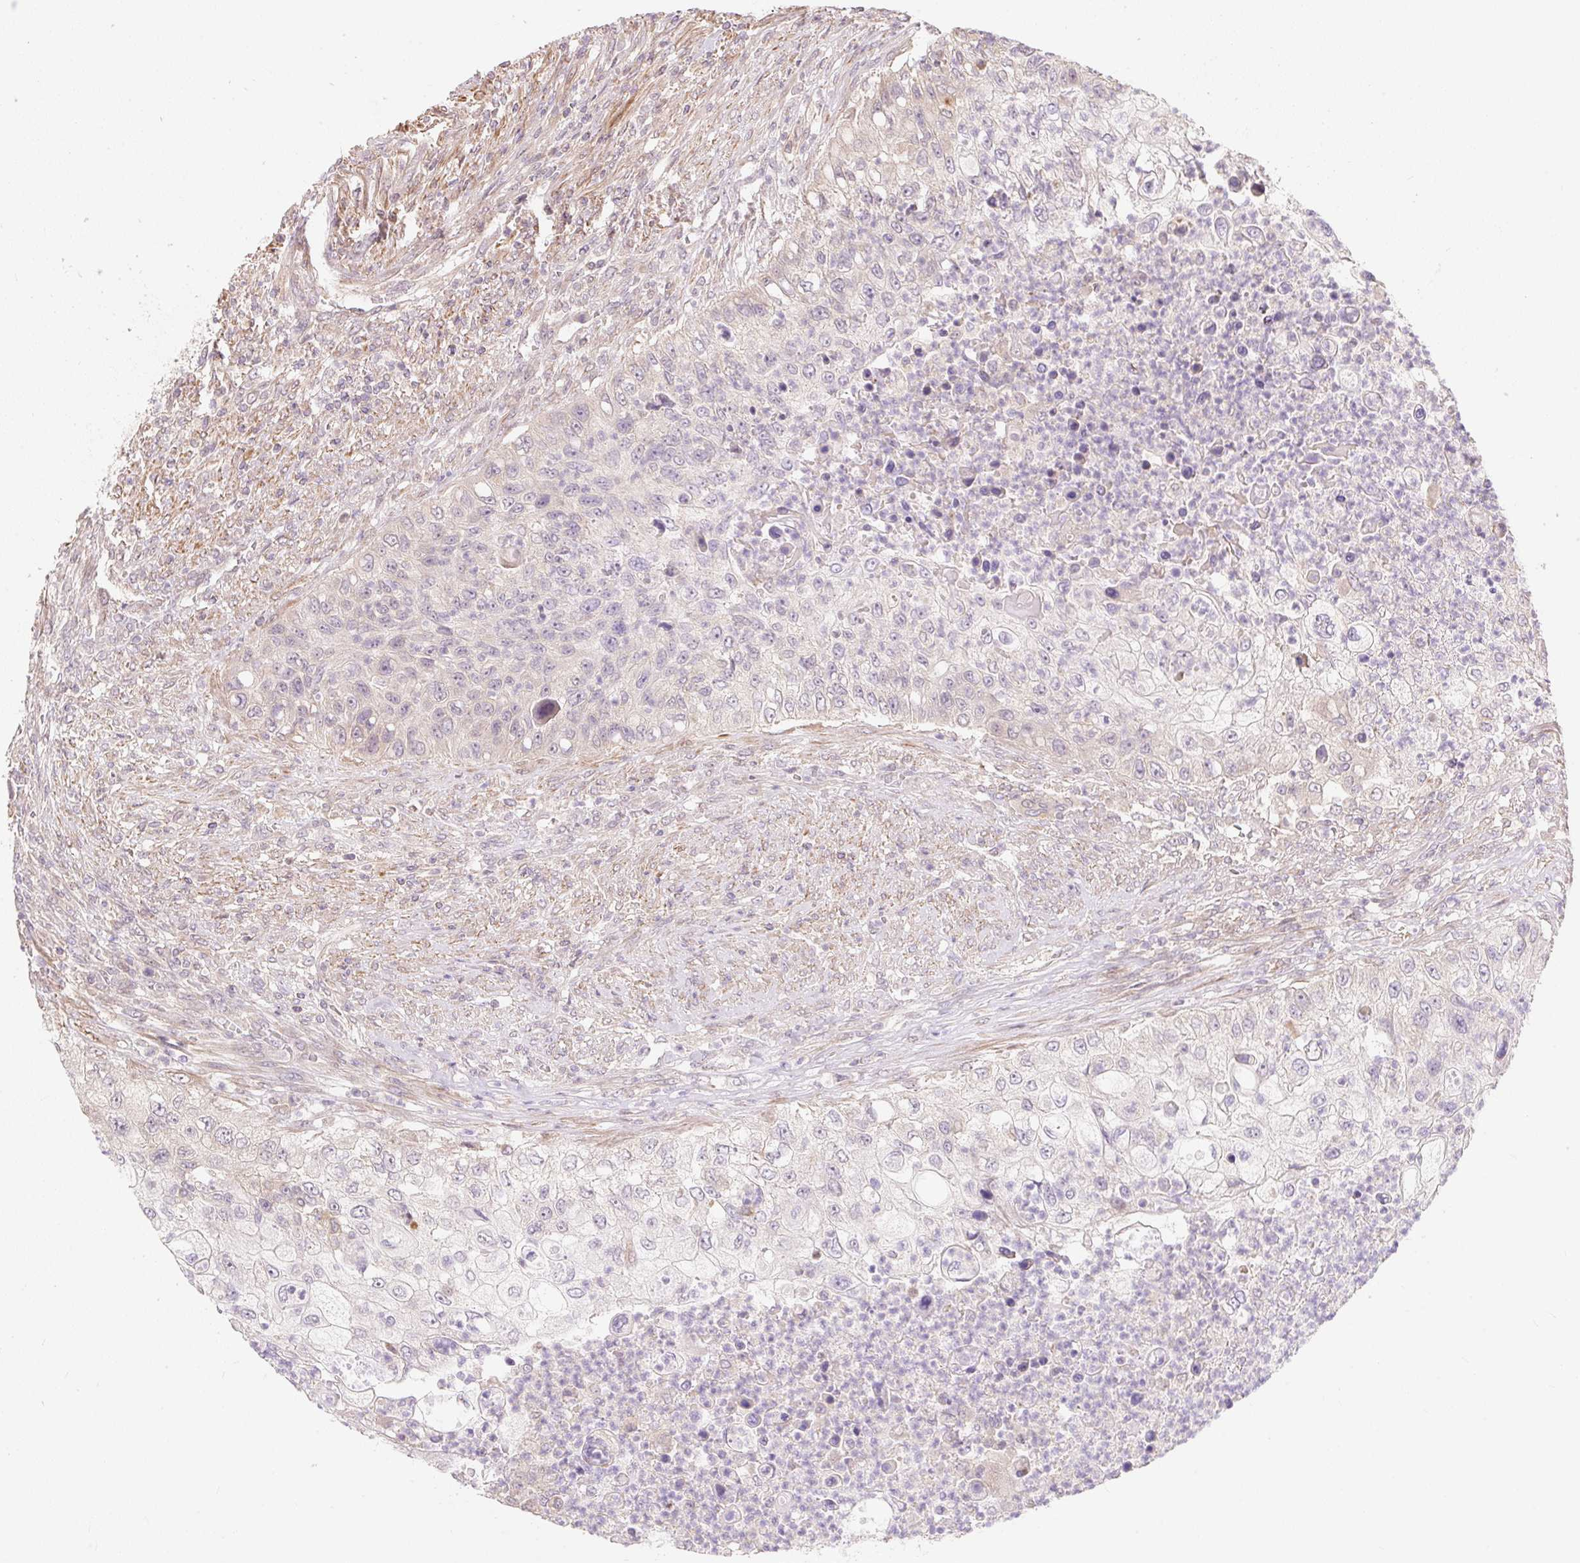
{"staining": {"intensity": "negative", "quantity": "none", "location": "none"}, "tissue": "urothelial cancer", "cell_type": "Tumor cells", "image_type": "cancer", "snomed": [{"axis": "morphology", "description": "Urothelial carcinoma, High grade"}, {"axis": "topography", "description": "Urinary bladder"}], "caption": "Tumor cells are negative for brown protein staining in high-grade urothelial carcinoma. The staining was performed using DAB to visualize the protein expression in brown, while the nuclei were stained in blue with hematoxylin (Magnification: 20x).", "gene": "EMC10", "patient": {"sex": "female", "age": 60}}